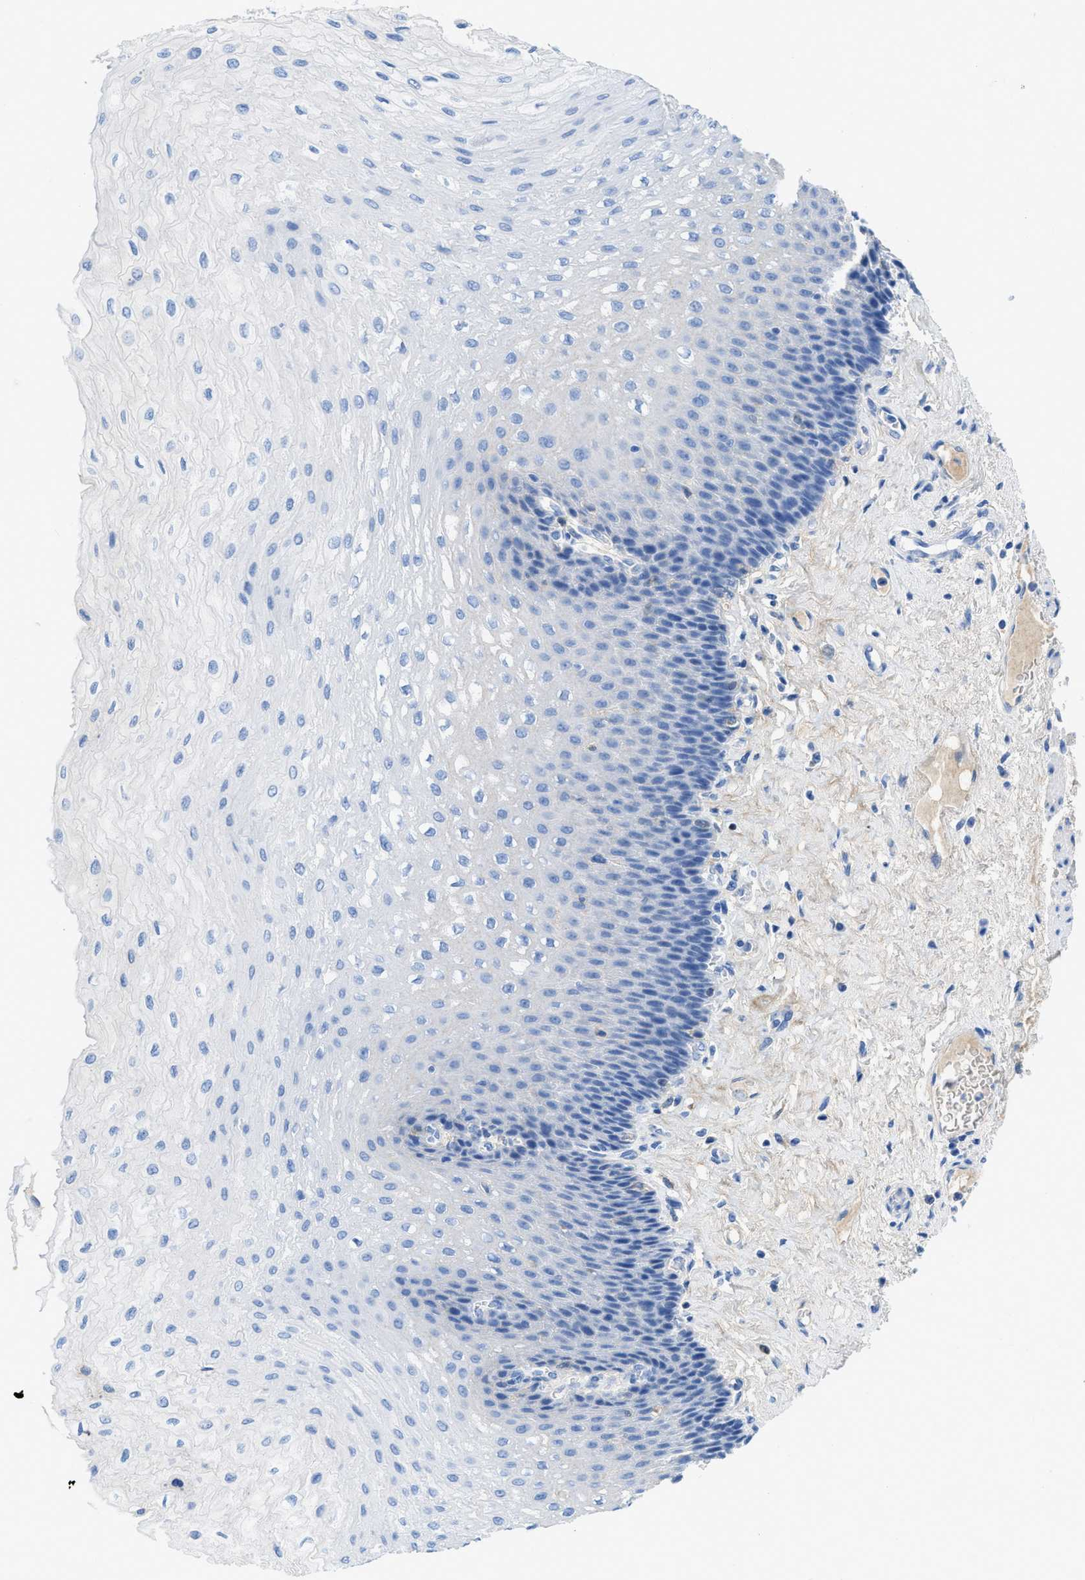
{"staining": {"intensity": "negative", "quantity": "none", "location": "none"}, "tissue": "esophagus", "cell_type": "Squamous epithelial cells", "image_type": "normal", "snomed": [{"axis": "morphology", "description": "Normal tissue, NOS"}, {"axis": "topography", "description": "Esophagus"}], "caption": "Esophagus stained for a protein using immunohistochemistry shows no staining squamous epithelial cells.", "gene": "COL3A1", "patient": {"sex": "female", "age": 72}}